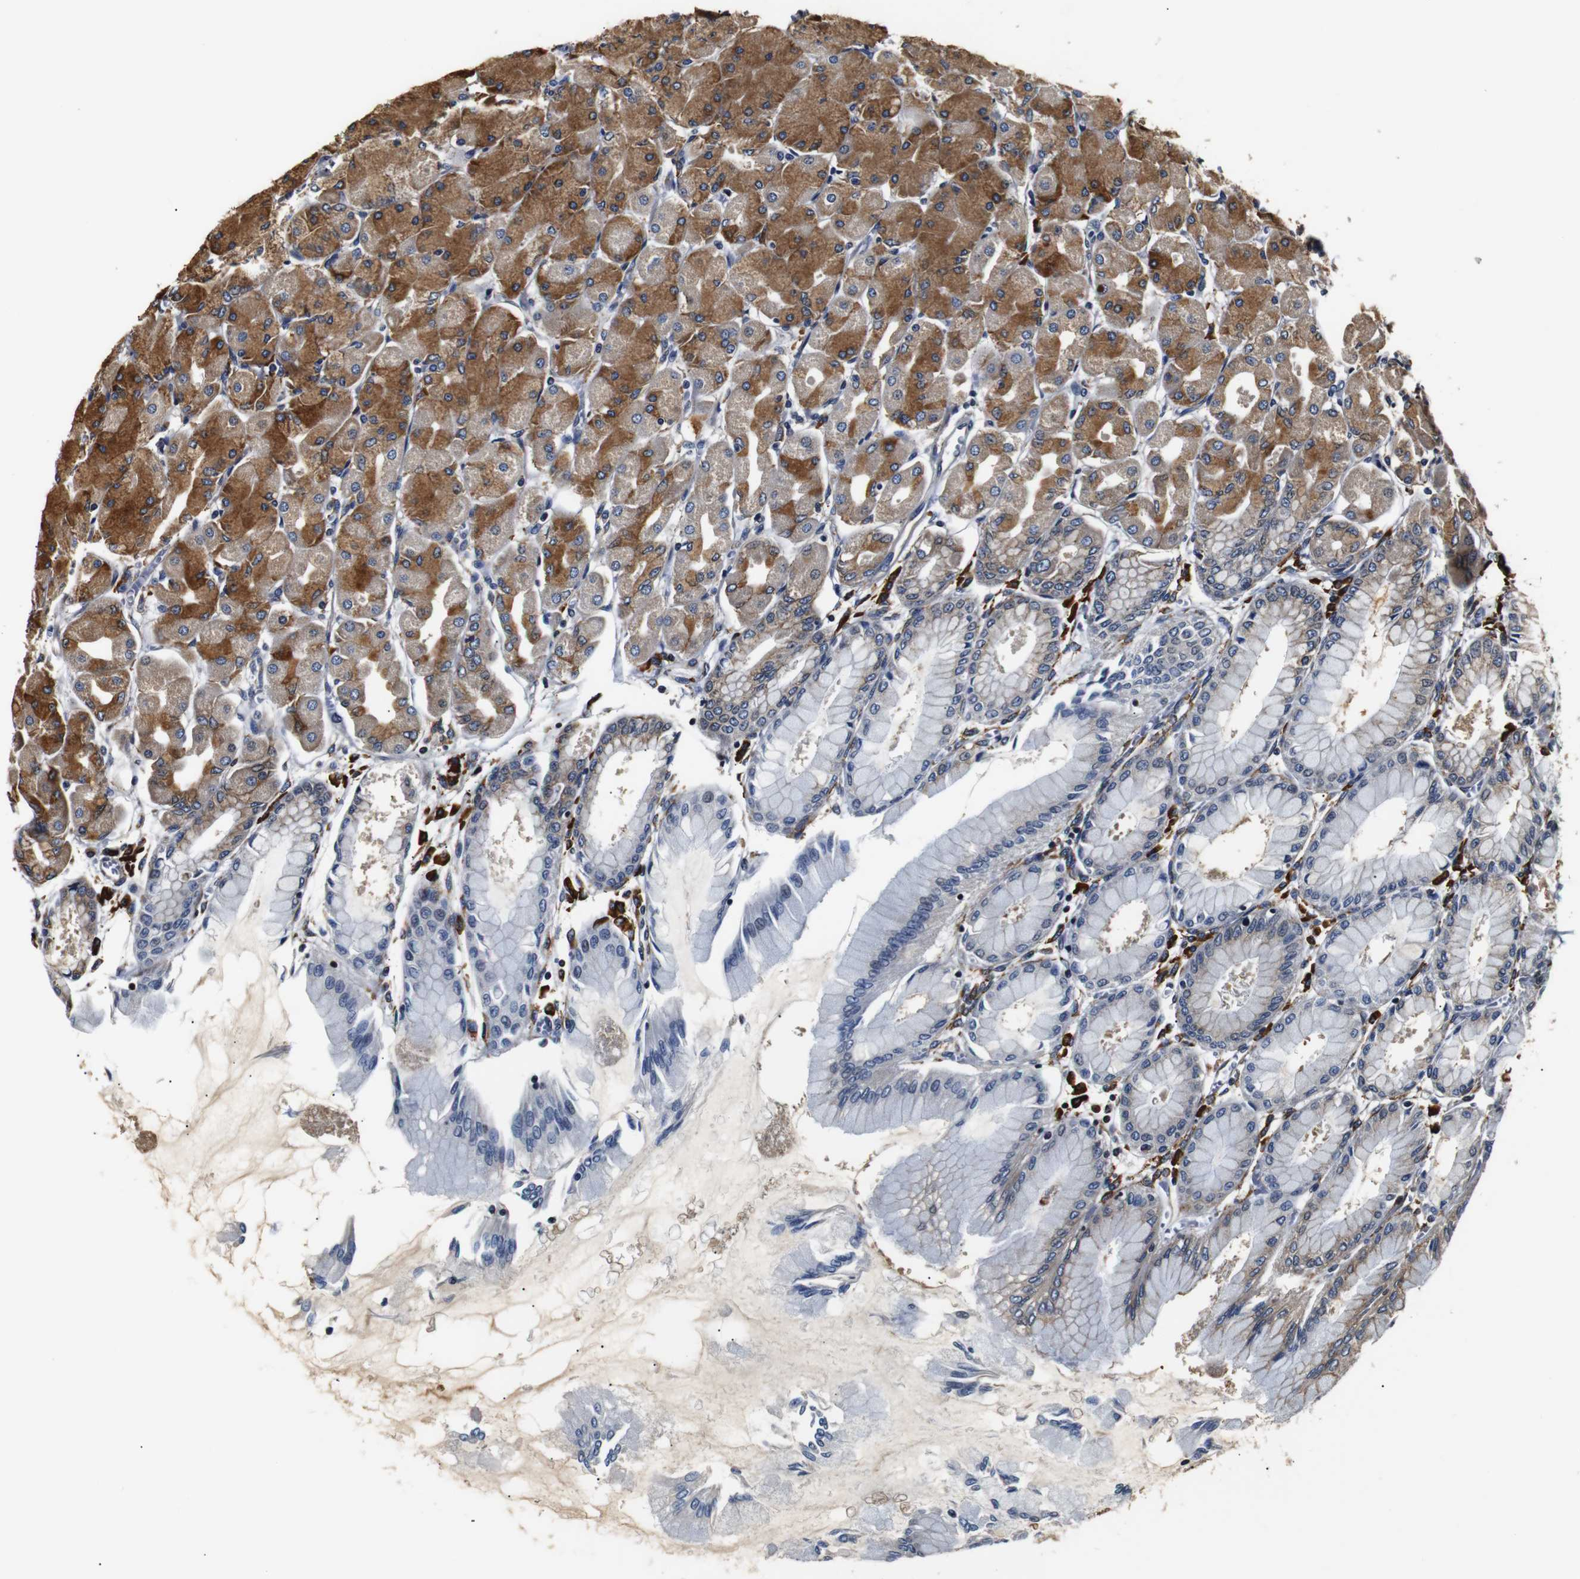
{"staining": {"intensity": "moderate", "quantity": "25%-75%", "location": "cytoplasmic/membranous"}, "tissue": "stomach", "cell_type": "Glandular cells", "image_type": "normal", "snomed": [{"axis": "morphology", "description": "Normal tissue, NOS"}, {"axis": "topography", "description": "Stomach, upper"}], "caption": "Immunohistochemistry (IHC) of unremarkable stomach exhibits medium levels of moderate cytoplasmic/membranous expression in about 25%-75% of glandular cells. (DAB IHC, brown staining for protein, blue staining for nuclei).", "gene": "HHIP", "patient": {"sex": "female", "age": 56}}